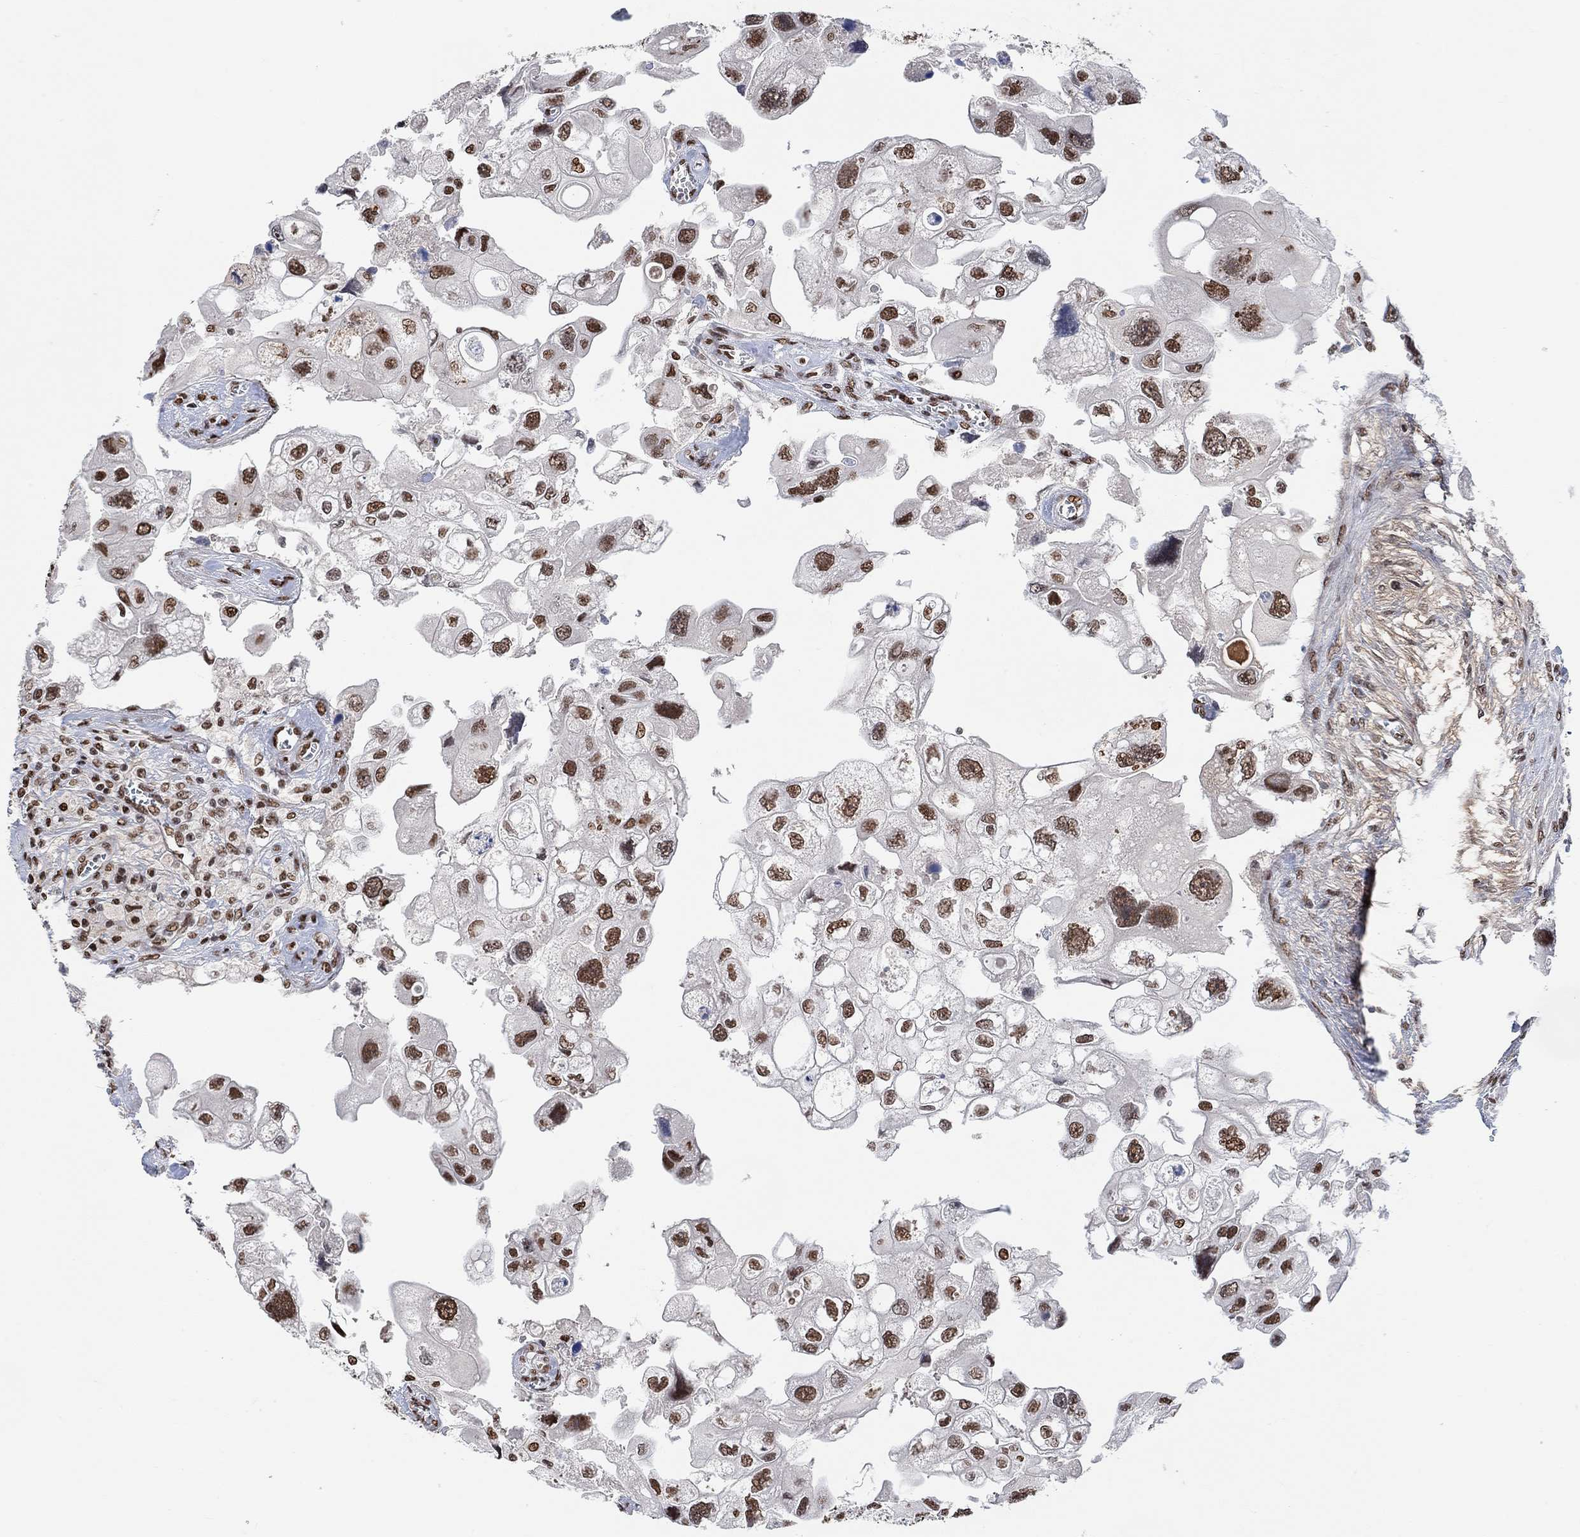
{"staining": {"intensity": "strong", "quantity": ">75%", "location": "nuclear"}, "tissue": "urothelial cancer", "cell_type": "Tumor cells", "image_type": "cancer", "snomed": [{"axis": "morphology", "description": "Urothelial carcinoma, High grade"}, {"axis": "topography", "description": "Urinary bladder"}], "caption": "A high-resolution micrograph shows IHC staining of high-grade urothelial carcinoma, which reveals strong nuclear expression in approximately >75% of tumor cells.", "gene": "USP39", "patient": {"sex": "male", "age": 59}}